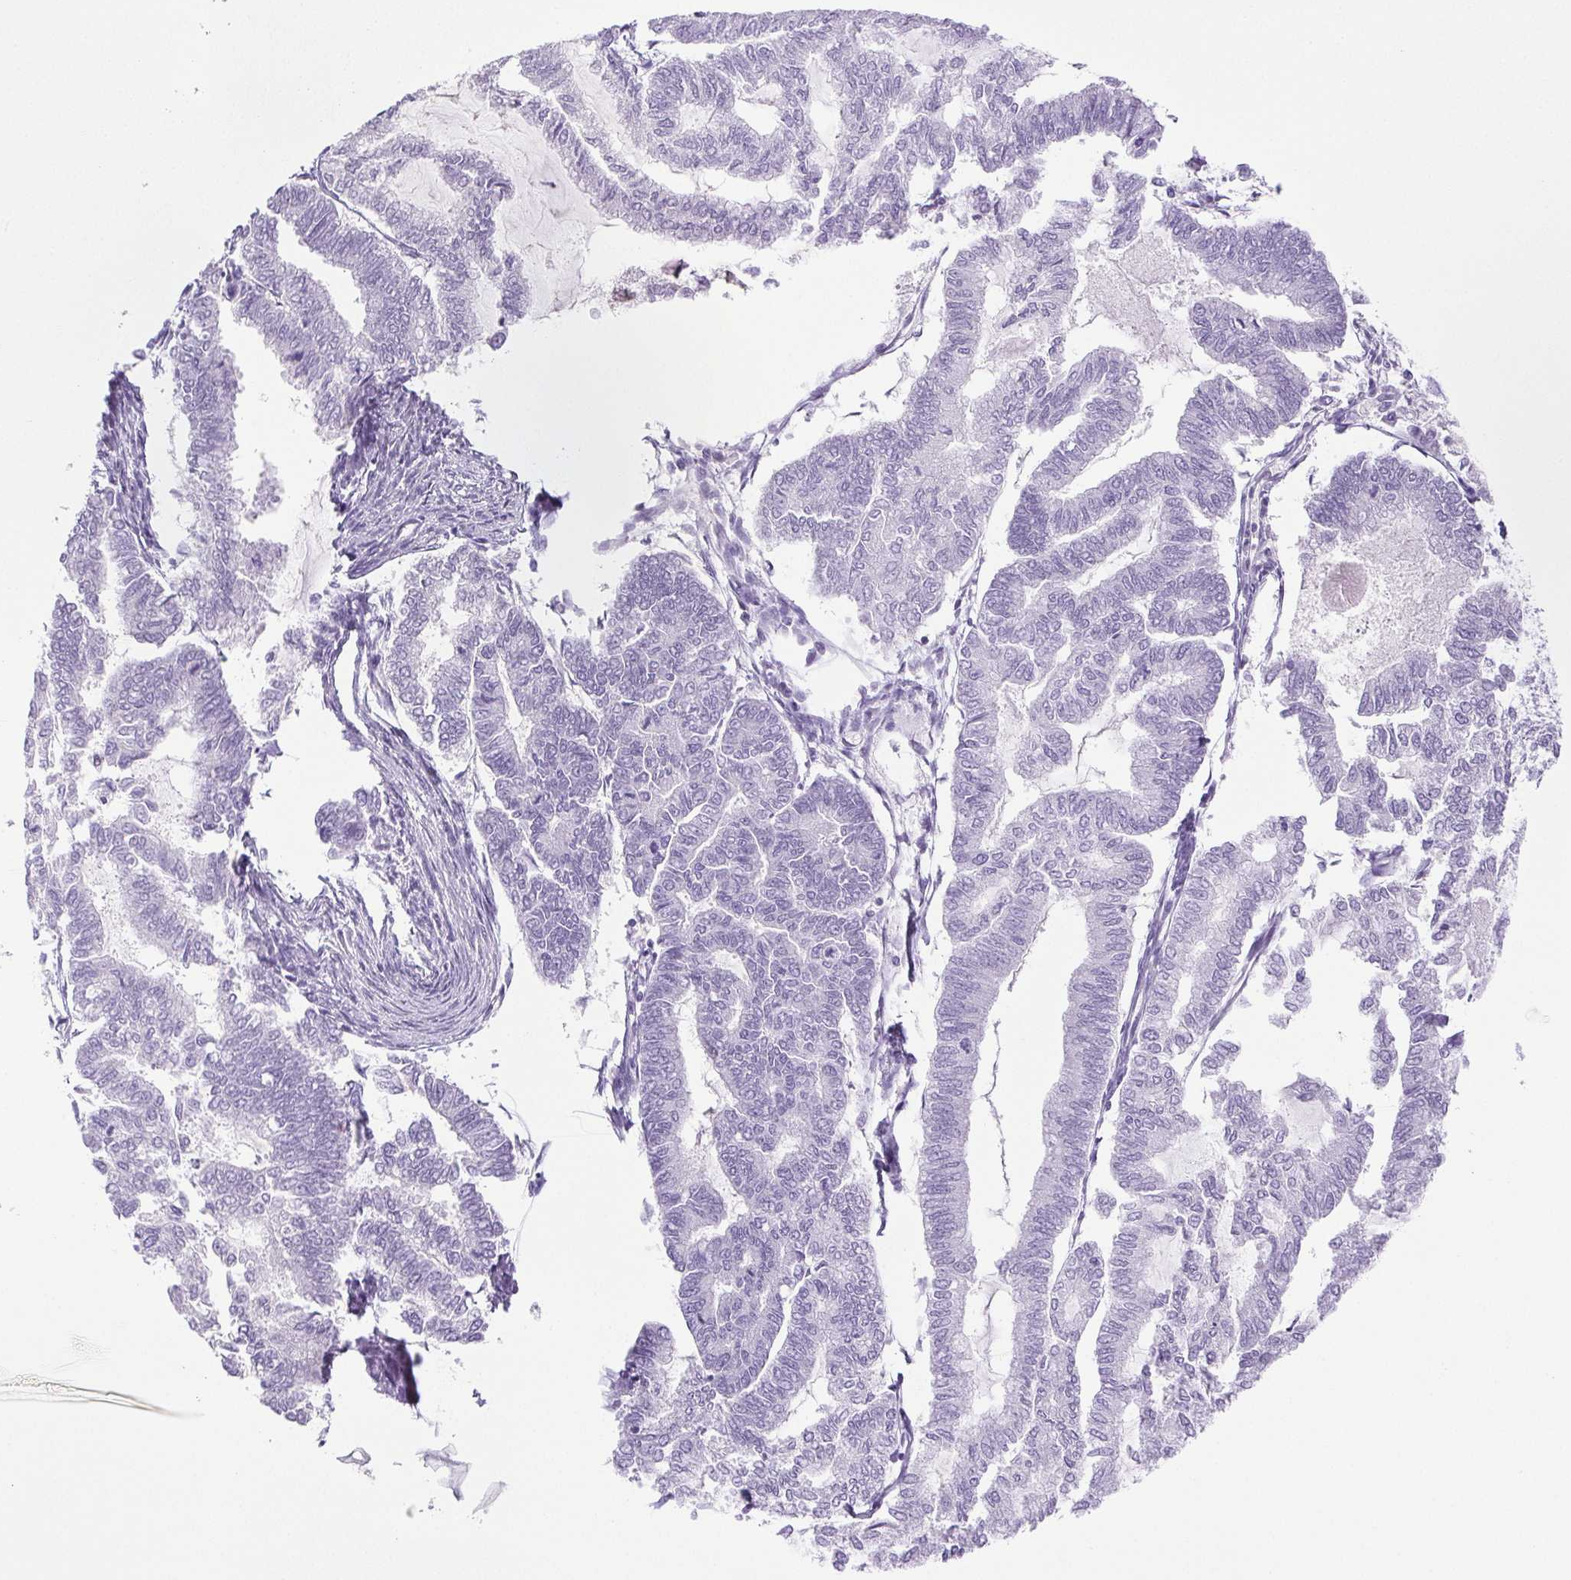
{"staining": {"intensity": "negative", "quantity": "none", "location": "none"}, "tissue": "endometrial cancer", "cell_type": "Tumor cells", "image_type": "cancer", "snomed": [{"axis": "morphology", "description": "Adenocarcinoma, NOS"}, {"axis": "topography", "description": "Endometrium"}], "caption": "Immunohistochemistry image of neoplastic tissue: endometrial cancer (adenocarcinoma) stained with DAB (3,3'-diaminobenzidine) reveals no significant protein expression in tumor cells.", "gene": "HLA-G", "patient": {"sex": "female", "age": 79}}